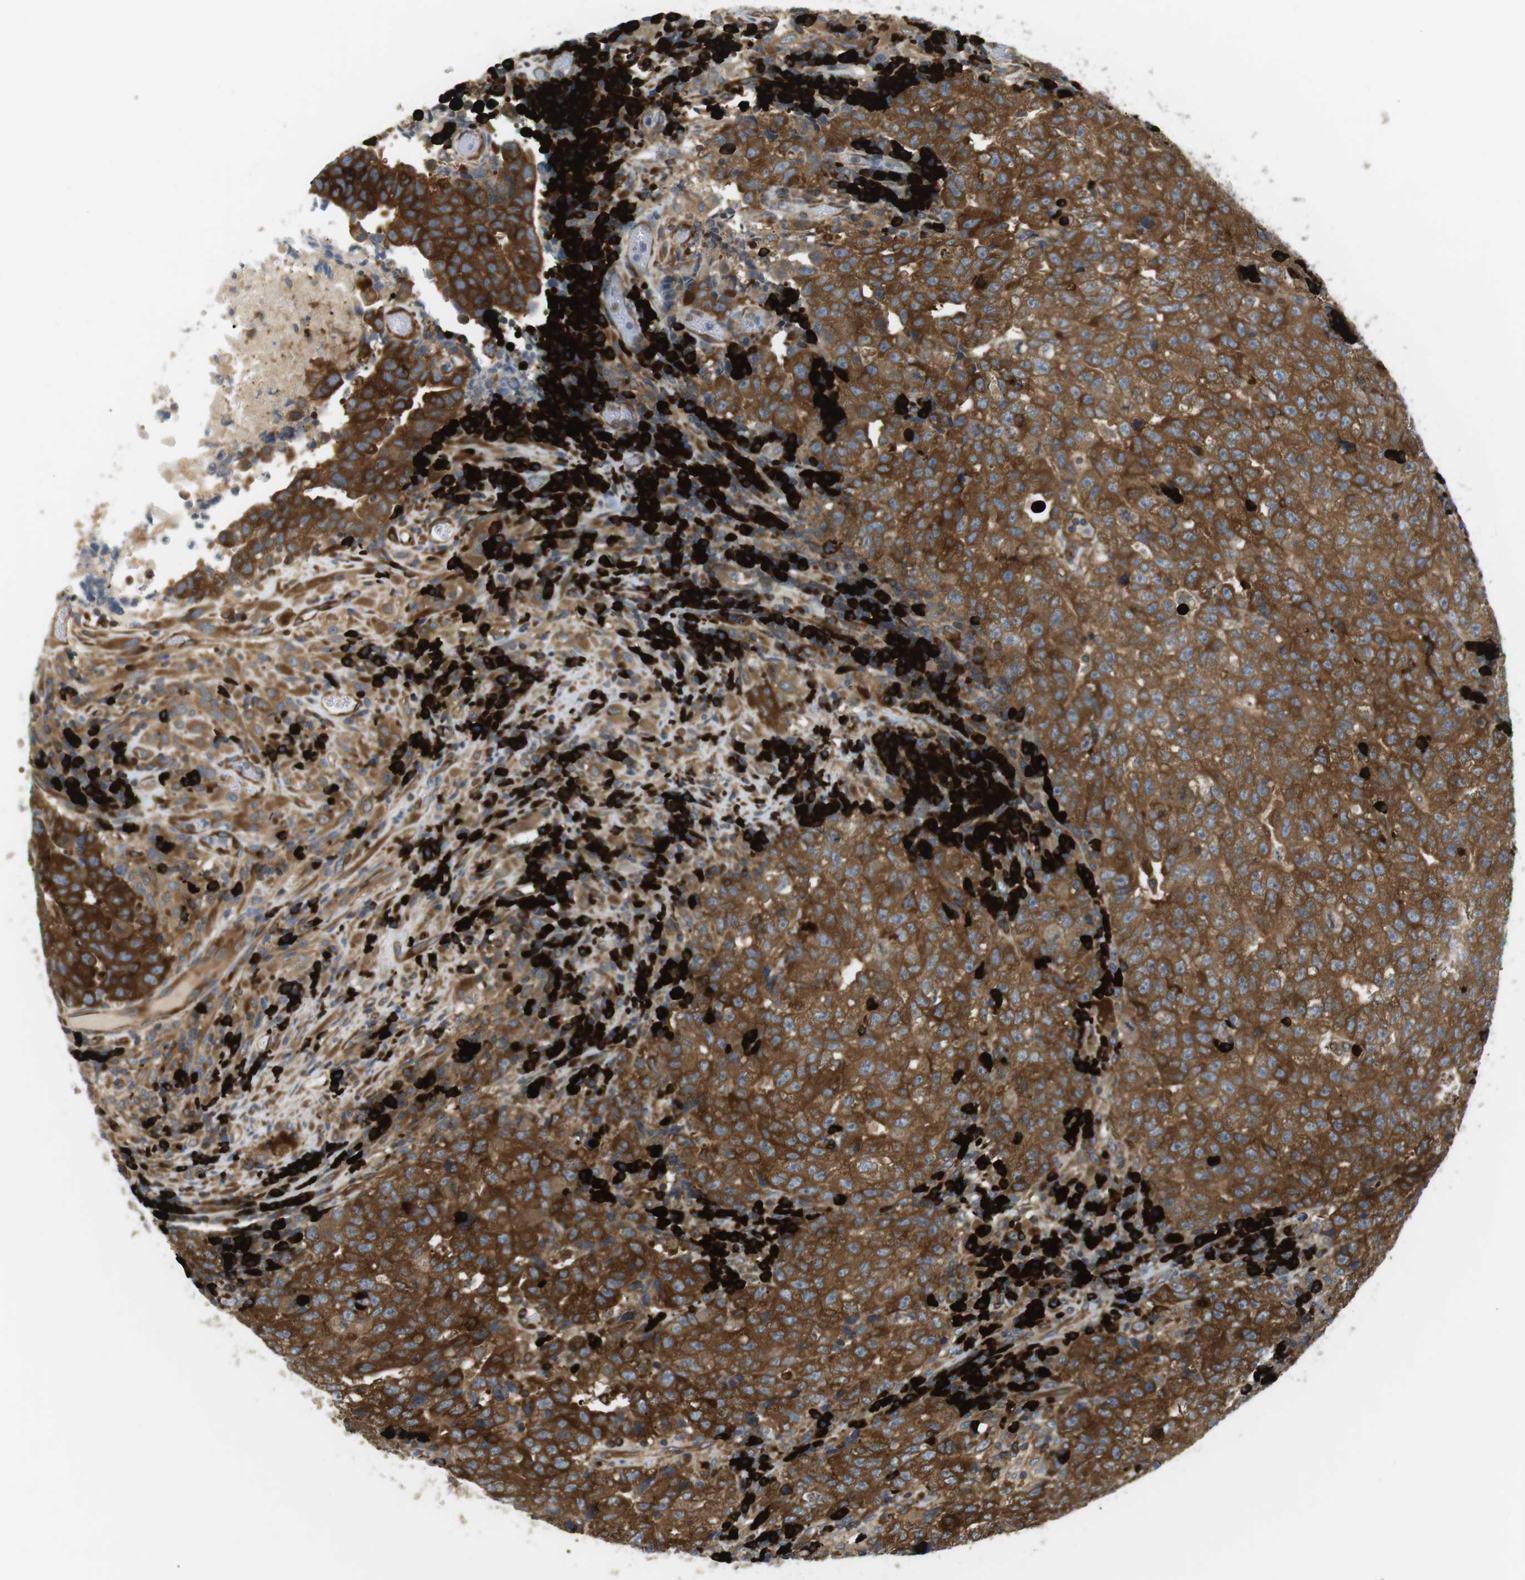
{"staining": {"intensity": "strong", "quantity": ">75%", "location": "cytoplasmic/membranous"}, "tissue": "testis cancer", "cell_type": "Tumor cells", "image_type": "cancer", "snomed": [{"axis": "morphology", "description": "Necrosis, NOS"}, {"axis": "morphology", "description": "Carcinoma, Embryonal, NOS"}, {"axis": "topography", "description": "Testis"}], "caption": "Tumor cells demonstrate high levels of strong cytoplasmic/membranous positivity in about >75% of cells in testis cancer.", "gene": "TMEM200A", "patient": {"sex": "male", "age": 19}}